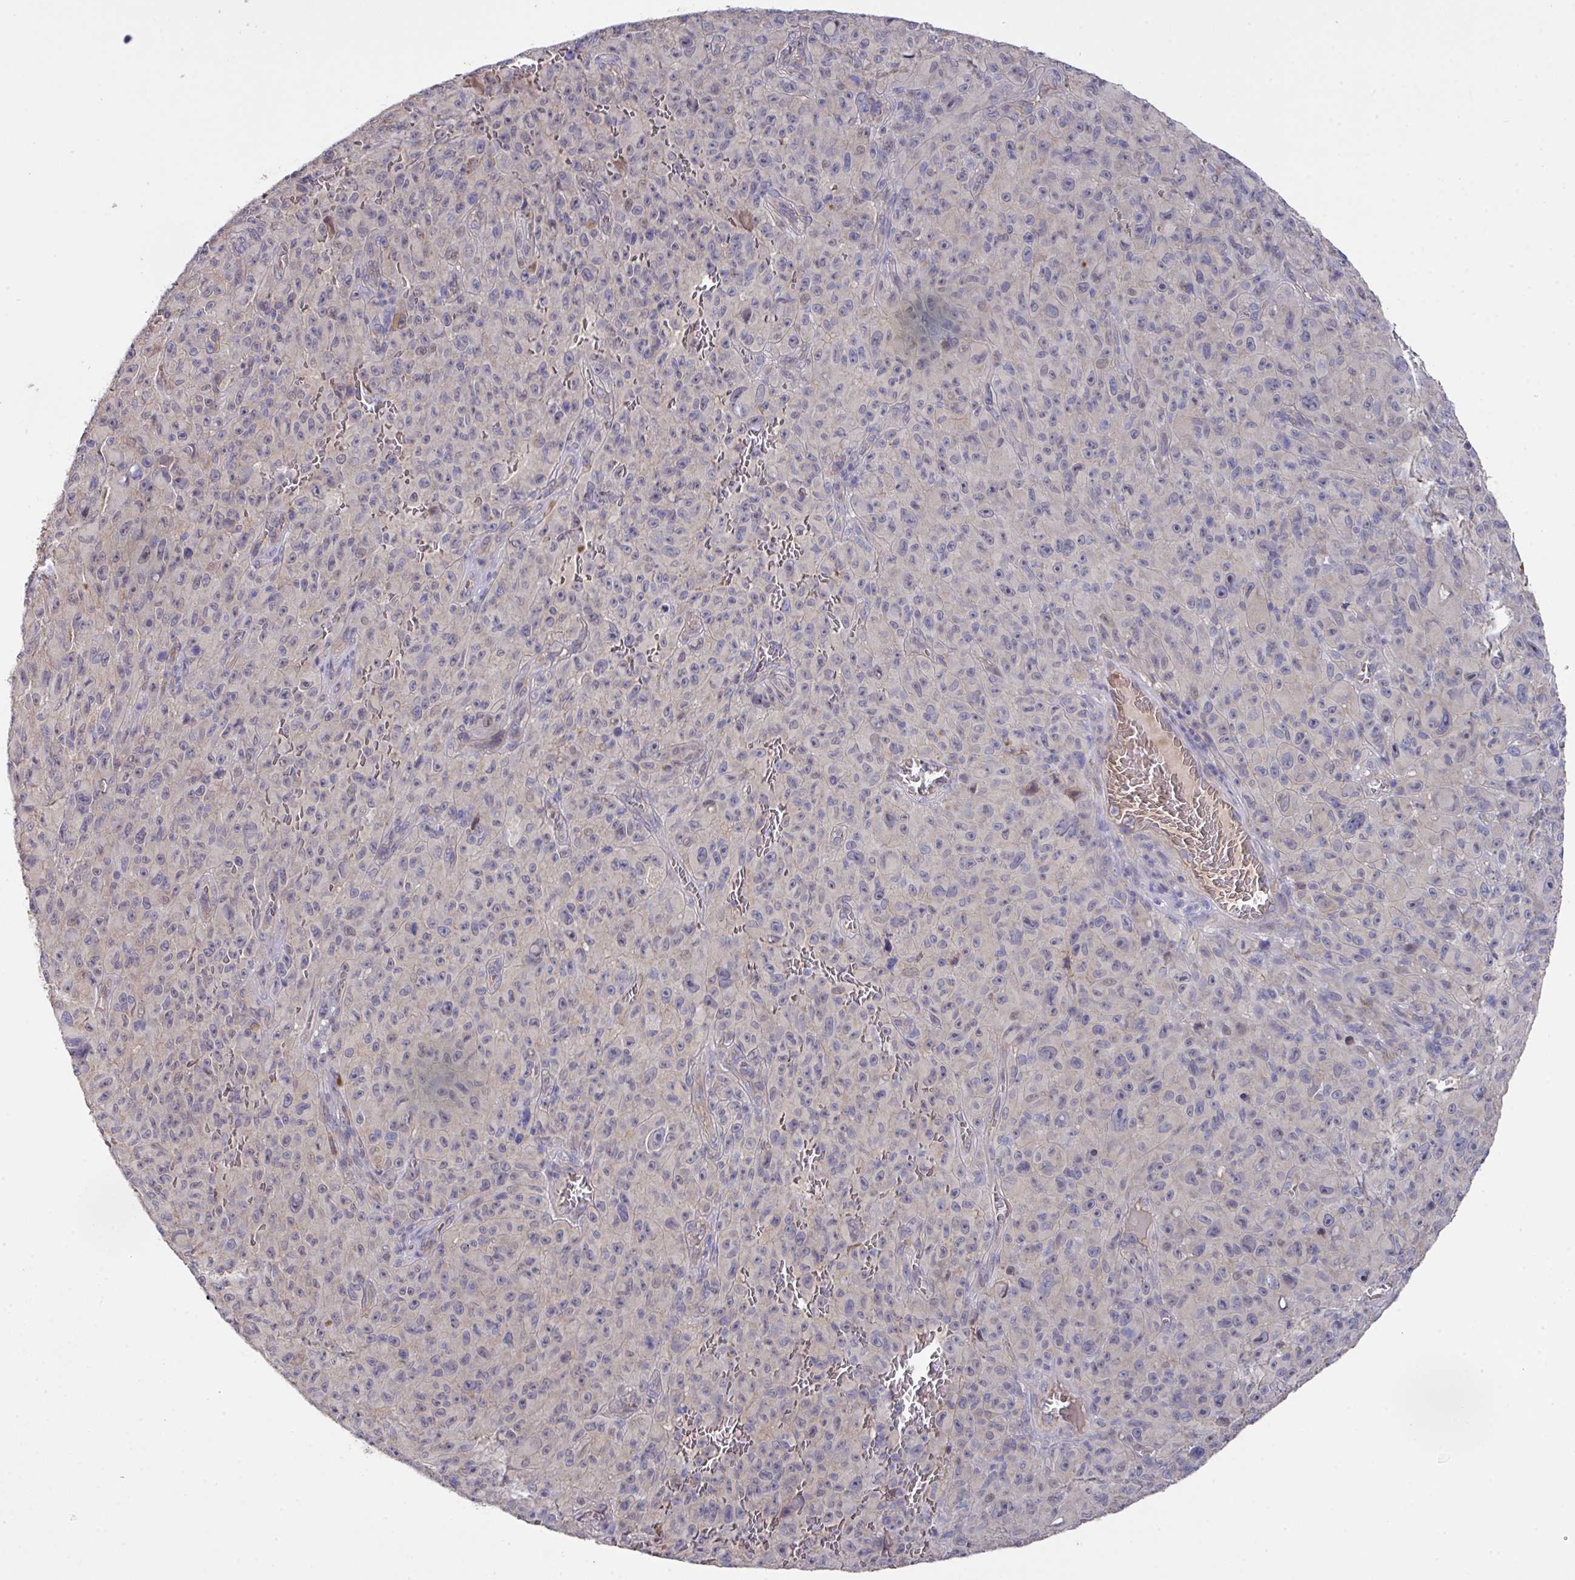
{"staining": {"intensity": "negative", "quantity": "none", "location": "none"}, "tissue": "melanoma", "cell_type": "Tumor cells", "image_type": "cancer", "snomed": [{"axis": "morphology", "description": "Malignant melanoma, NOS"}, {"axis": "topography", "description": "Skin"}], "caption": "Immunohistochemistry (IHC) image of neoplastic tissue: human melanoma stained with DAB exhibits no significant protein staining in tumor cells.", "gene": "PRR5", "patient": {"sex": "female", "age": 82}}